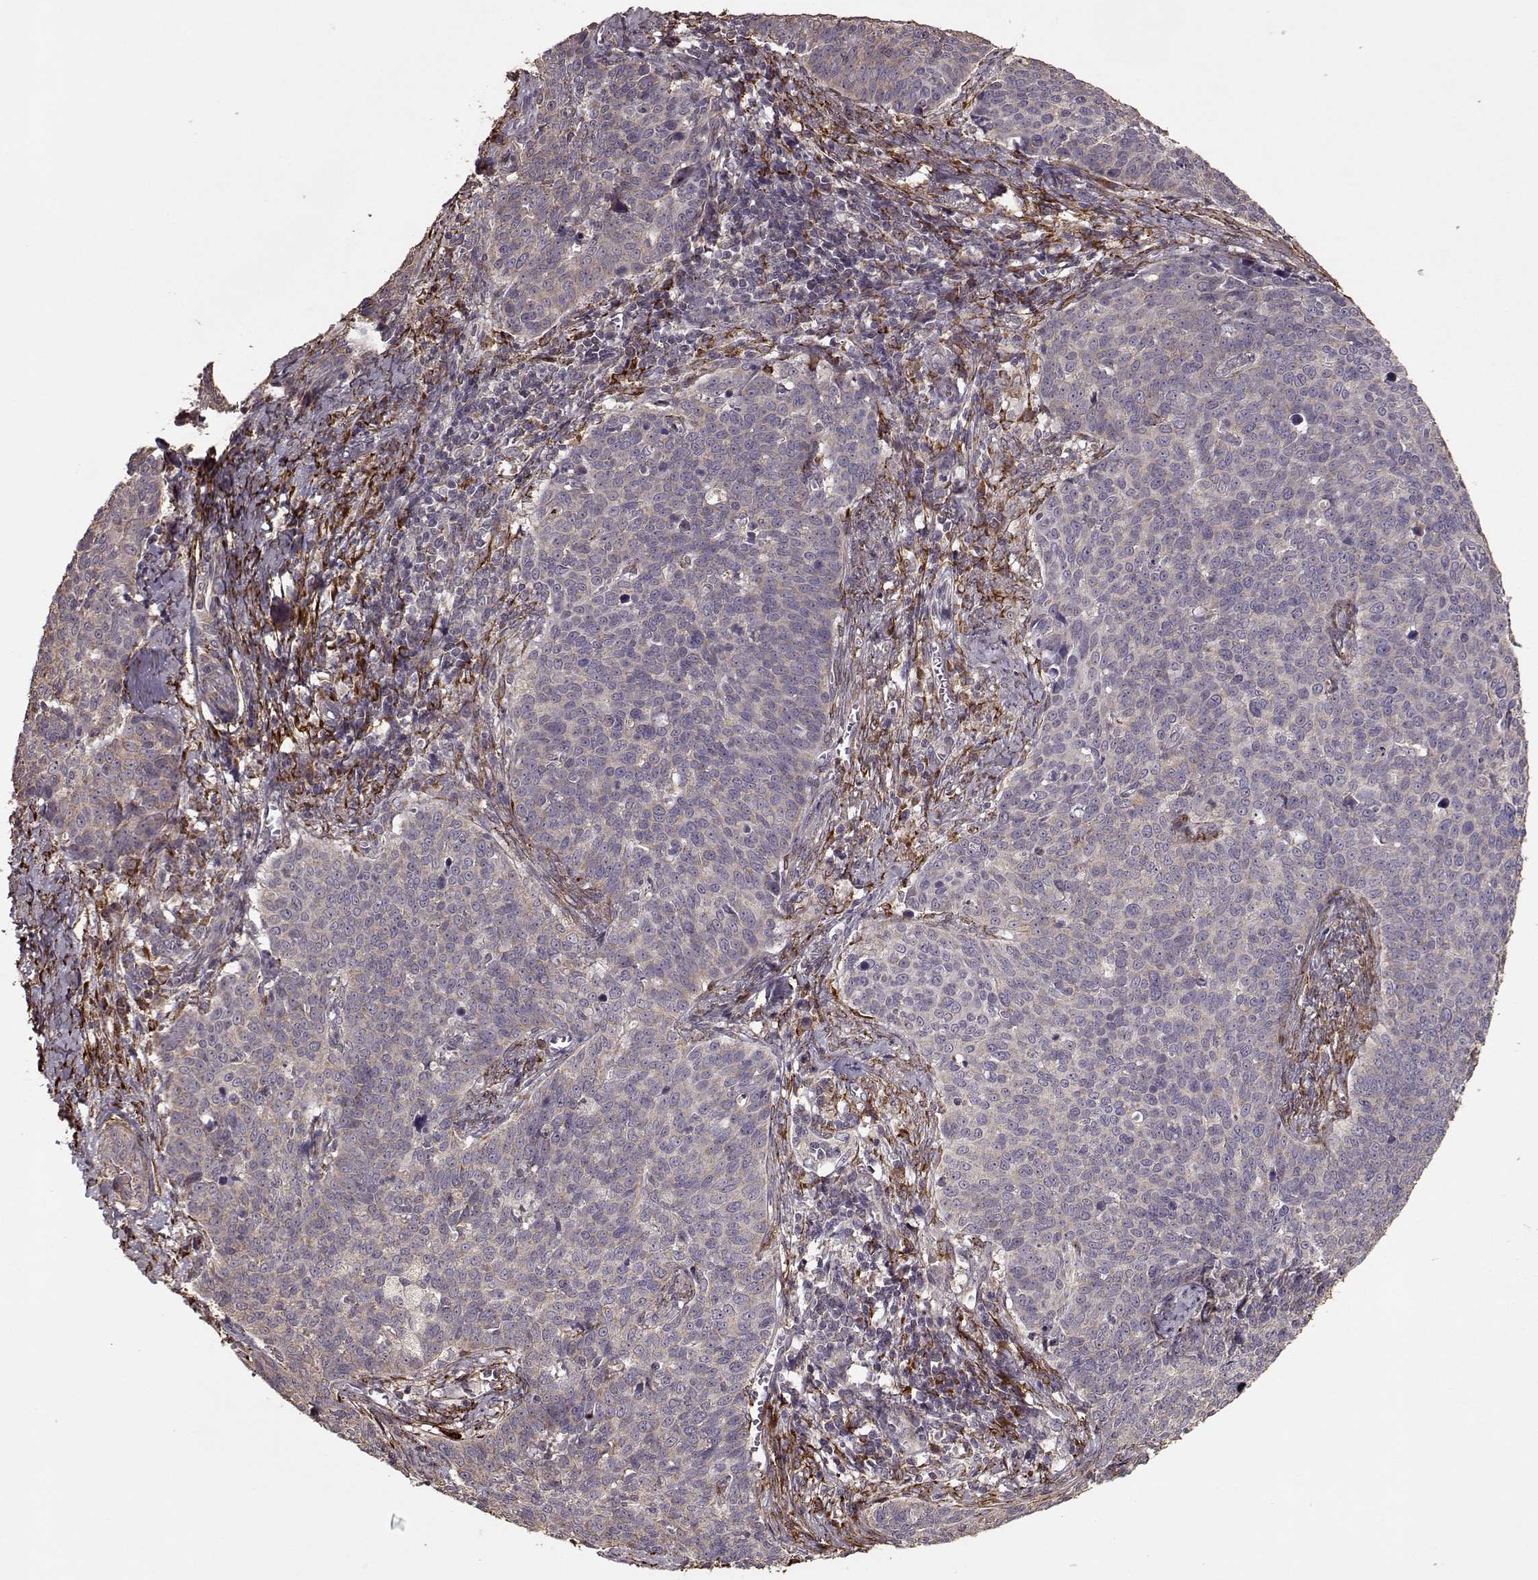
{"staining": {"intensity": "weak", "quantity": "<25%", "location": "cytoplasmic/membranous"}, "tissue": "cervical cancer", "cell_type": "Tumor cells", "image_type": "cancer", "snomed": [{"axis": "morphology", "description": "Squamous cell carcinoma, NOS"}, {"axis": "topography", "description": "Cervix"}], "caption": "Immunohistochemical staining of cervical cancer displays no significant staining in tumor cells. (DAB (3,3'-diaminobenzidine) IHC visualized using brightfield microscopy, high magnification).", "gene": "IMMP1L", "patient": {"sex": "female", "age": 39}}